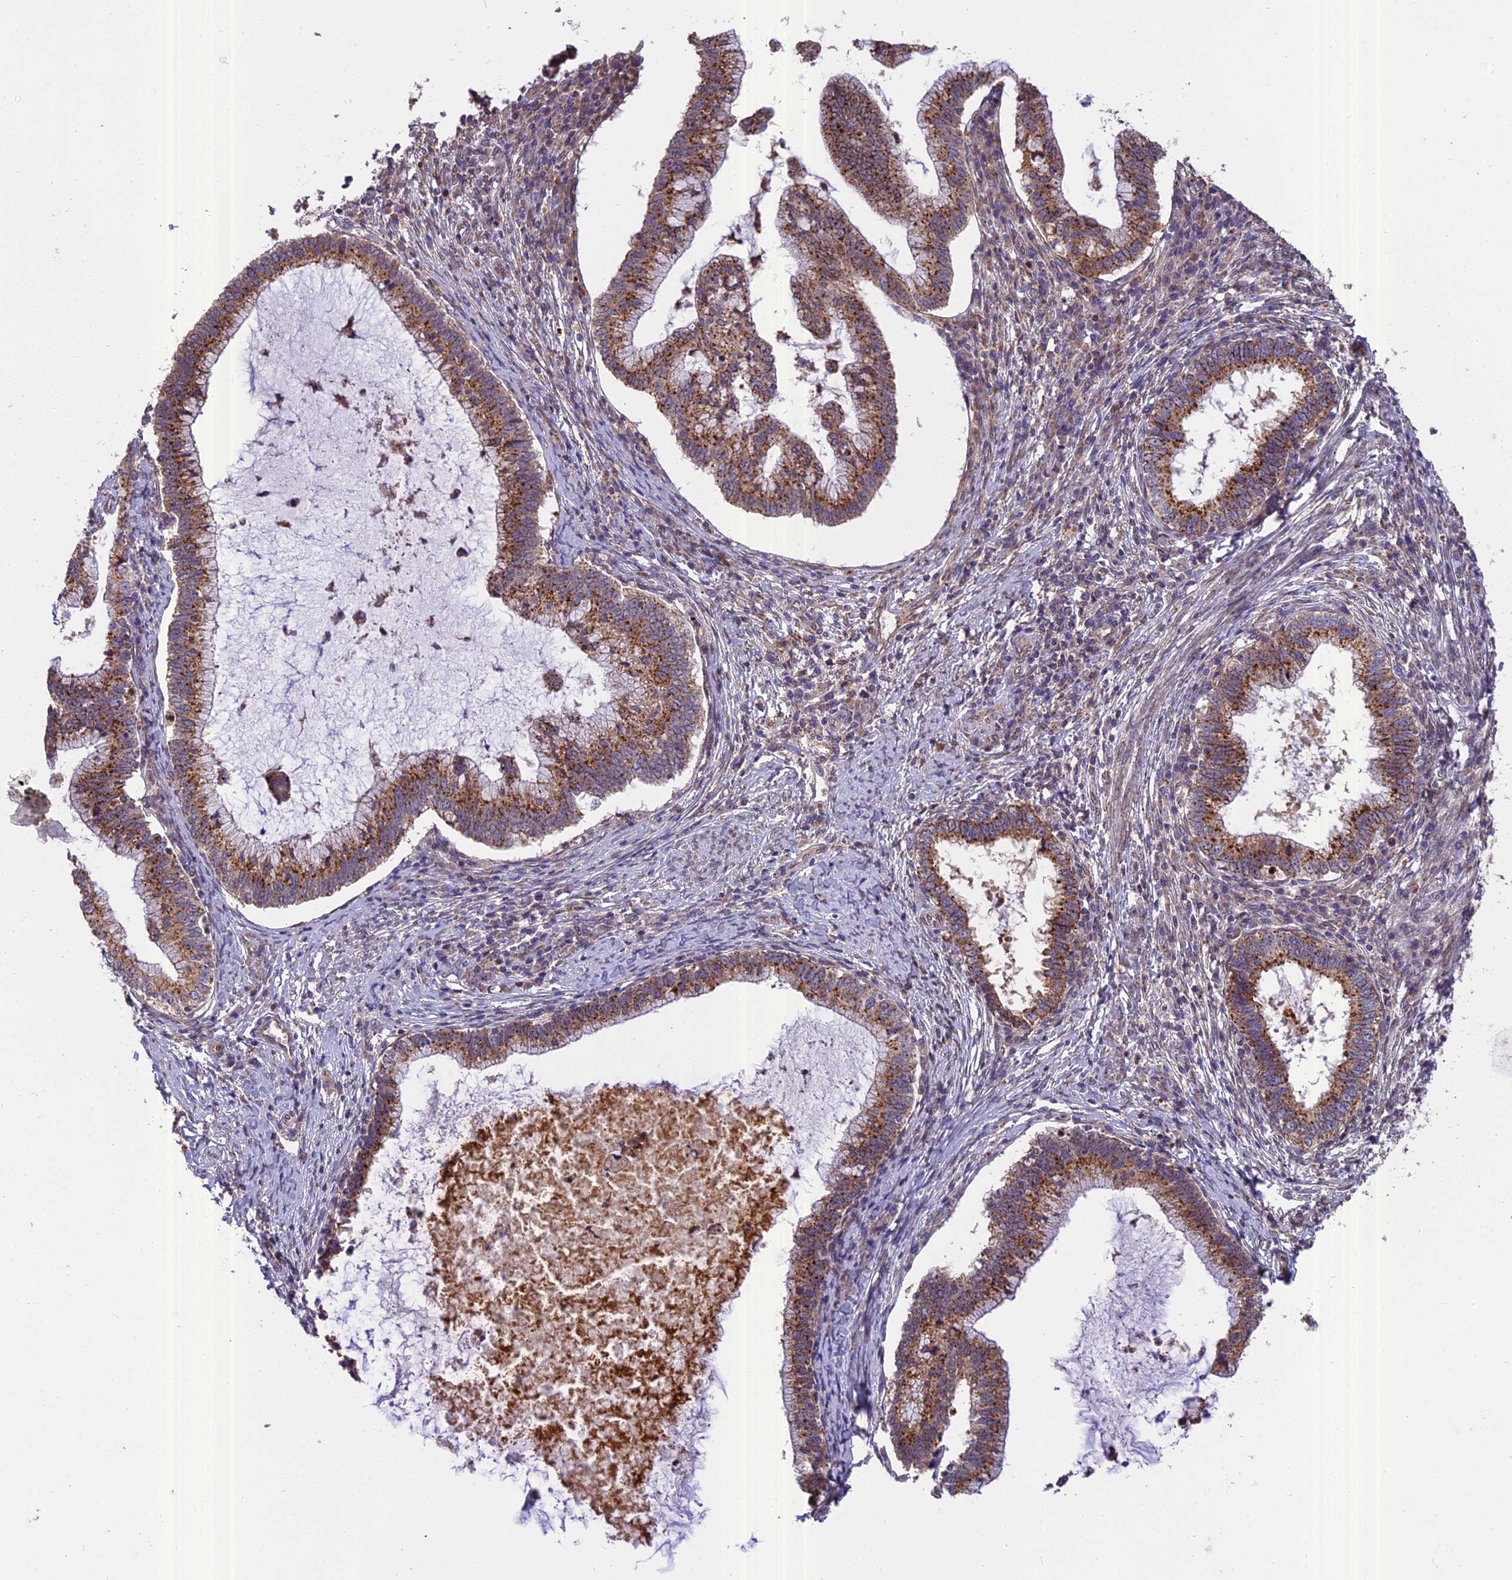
{"staining": {"intensity": "strong", "quantity": ">75%", "location": "cytoplasmic/membranous"}, "tissue": "cervical cancer", "cell_type": "Tumor cells", "image_type": "cancer", "snomed": [{"axis": "morphology", "description": "Adenocarcinoma, NOS"}, {"axis": "topography", "description": "Cervix"}], "caption": "There is high levels of strong cytoplasmic/membranous staining in tumor cells of cervical cancer (adenocarcinoma), as demonstrated by immunohistochemical staining (brown color).", "gene": "CHMP2A", "patient": {"sex": "female", "age": 36}}